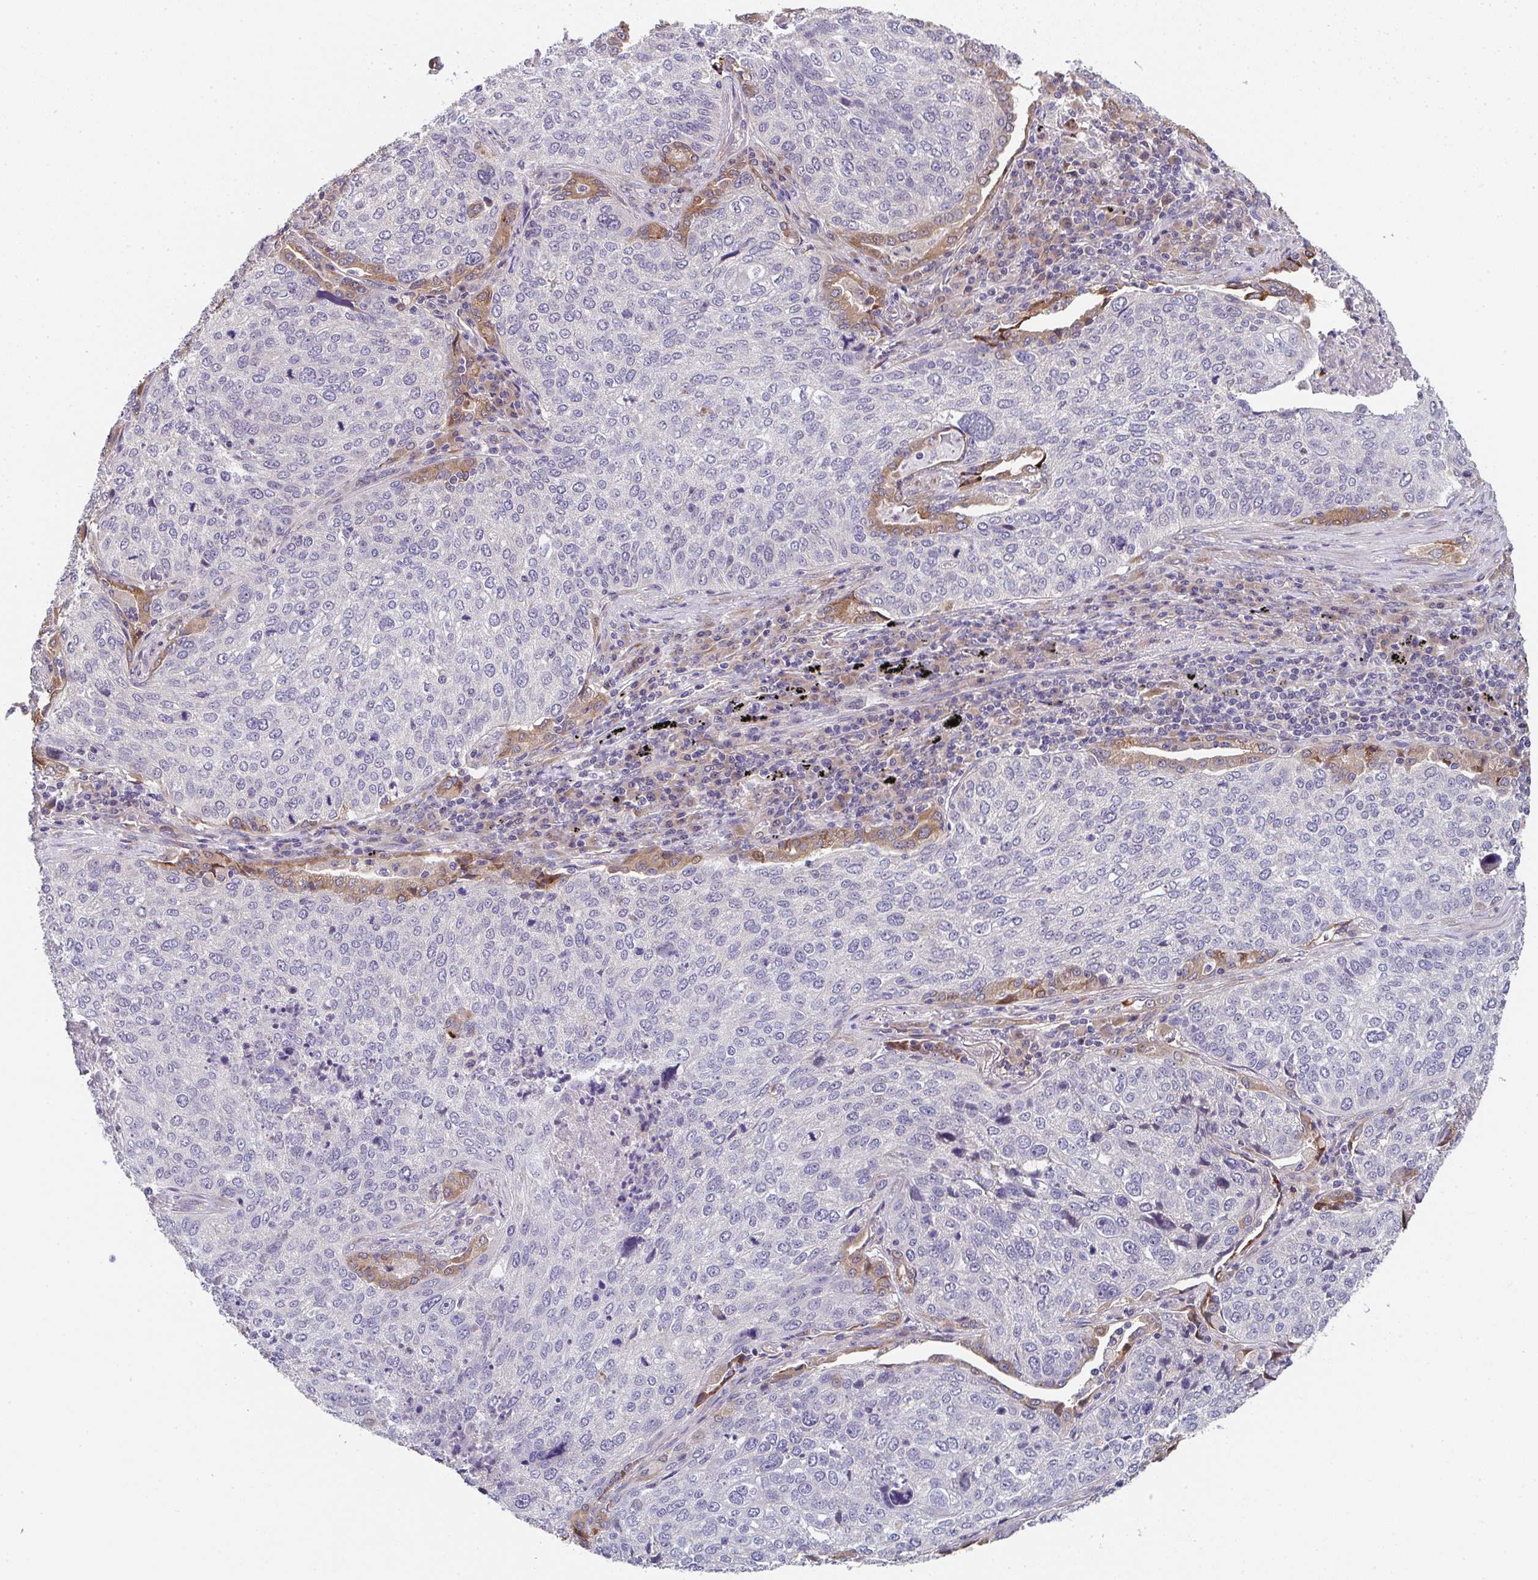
{"staining": {"intensity": "negative", "quantity": "none", "location": "none"}, "tissue": "lung cancer", "cell_type": "Tumor cells", "image_type": "cancer", "snomed": [{"axis": "morphology", "description": "Squamous cell carcinoma, NOS"}, {"axis": "topography", "description": "Lung"}], "caption": "Immunohistochemical staining of squamous cell carcinoma (lung) demonstrates no significant staining in tumor cells. (DAB (3,3'-diaminobenzidine) IHC, high magnification).", "gene": "TSPAN31", "patient": {"sex": "male", "age": 63}}